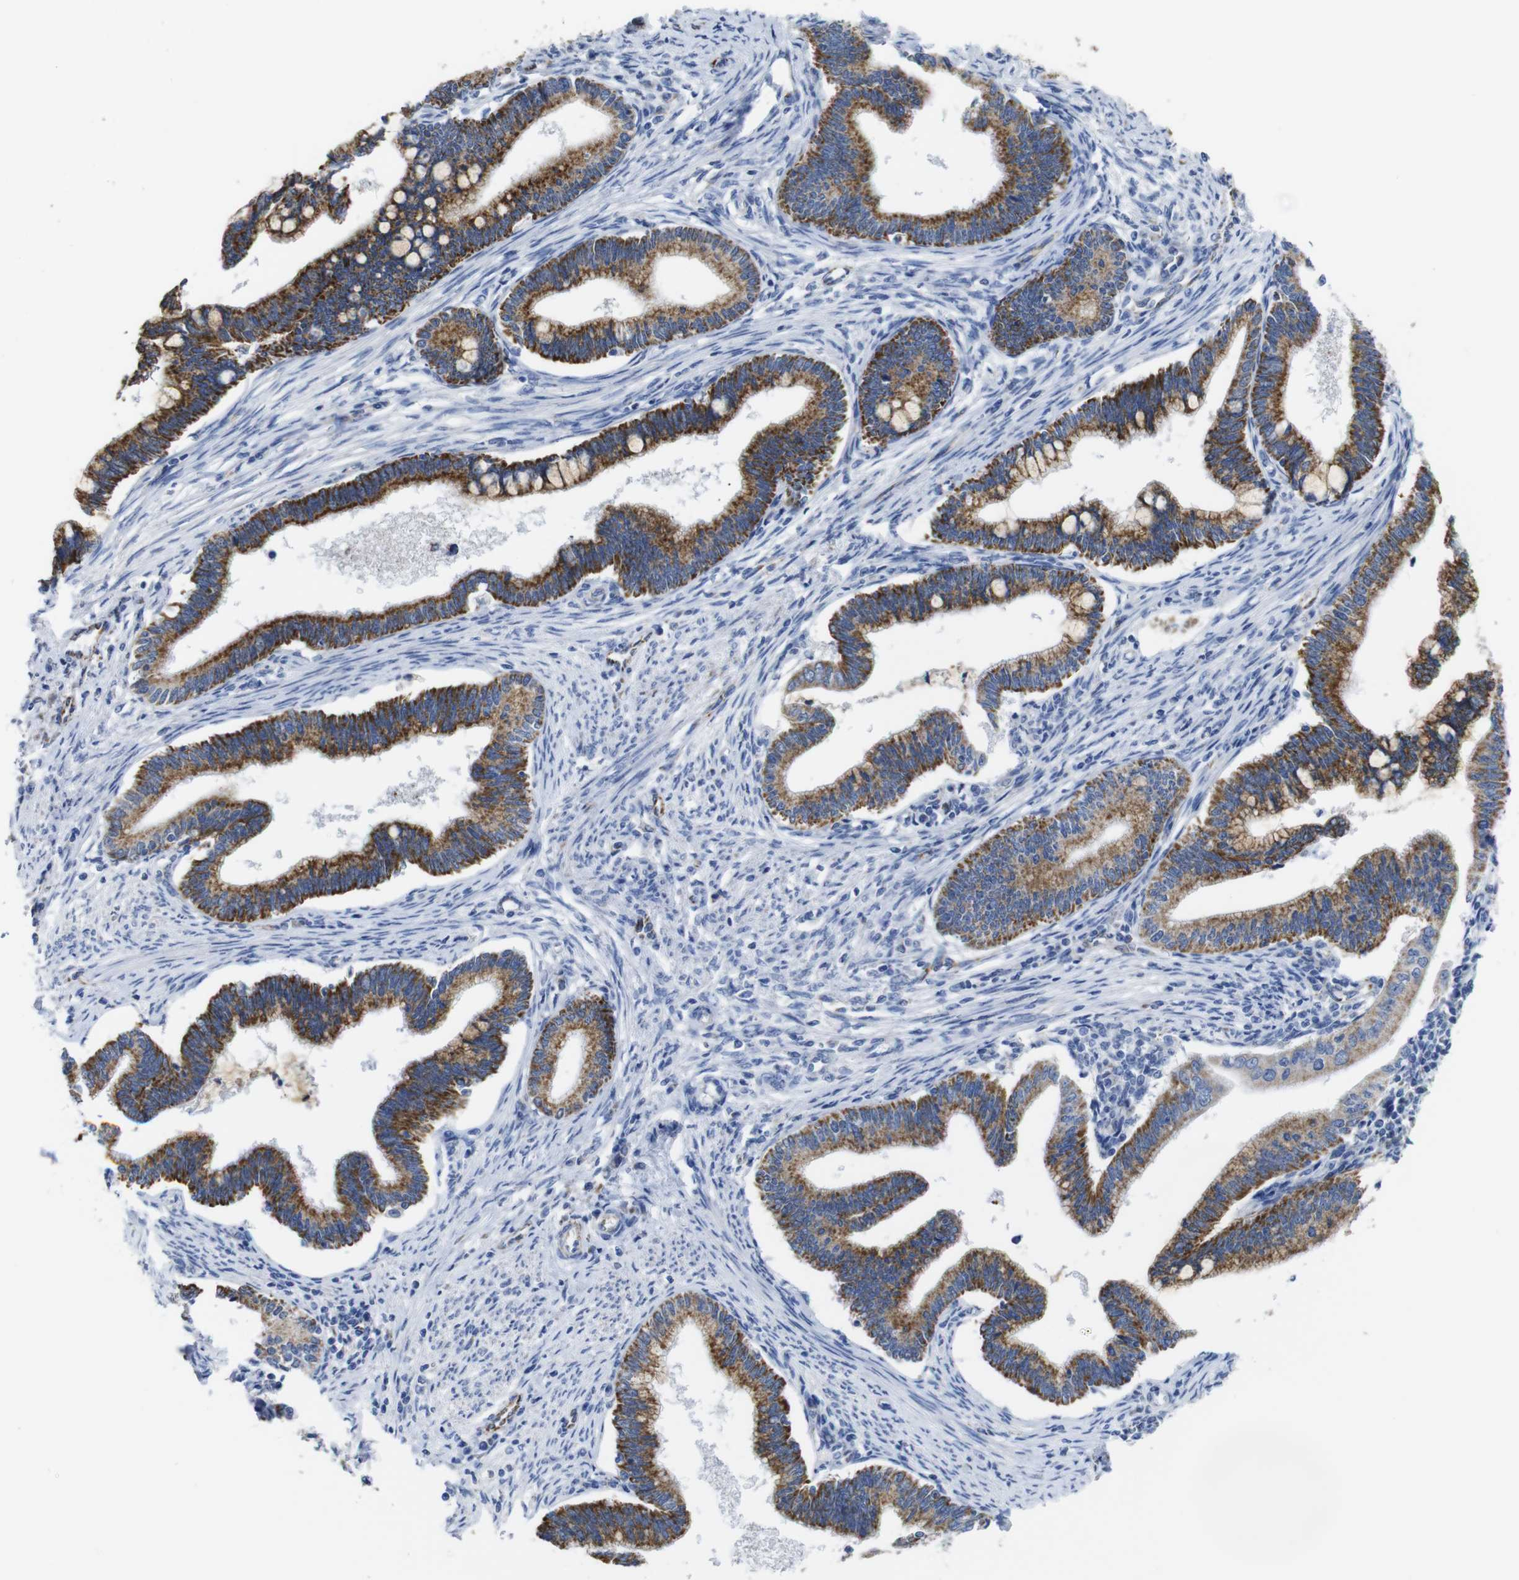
{"staining": {"intensity": "strong", "quantity": ">75%", "location": "cytoplasmic/membranous"}, "tissue": "cervical cancer", "cell_type": "Tumor cells", "image_type": "cancer", "snomed": [{"axis": "morphology", "description": "Adenocarcinoma, NOS"}, {"axis": "topography", "description": "Cervix"}], "caption": "Adenocarcinoma (cervical) stained for a protein (brown) reveals strong cytoplasmic/membranous positive expression in about >75% of tumor cells.", "gene": "MAOA", "patient": {"sex": "female", "age": 36}}